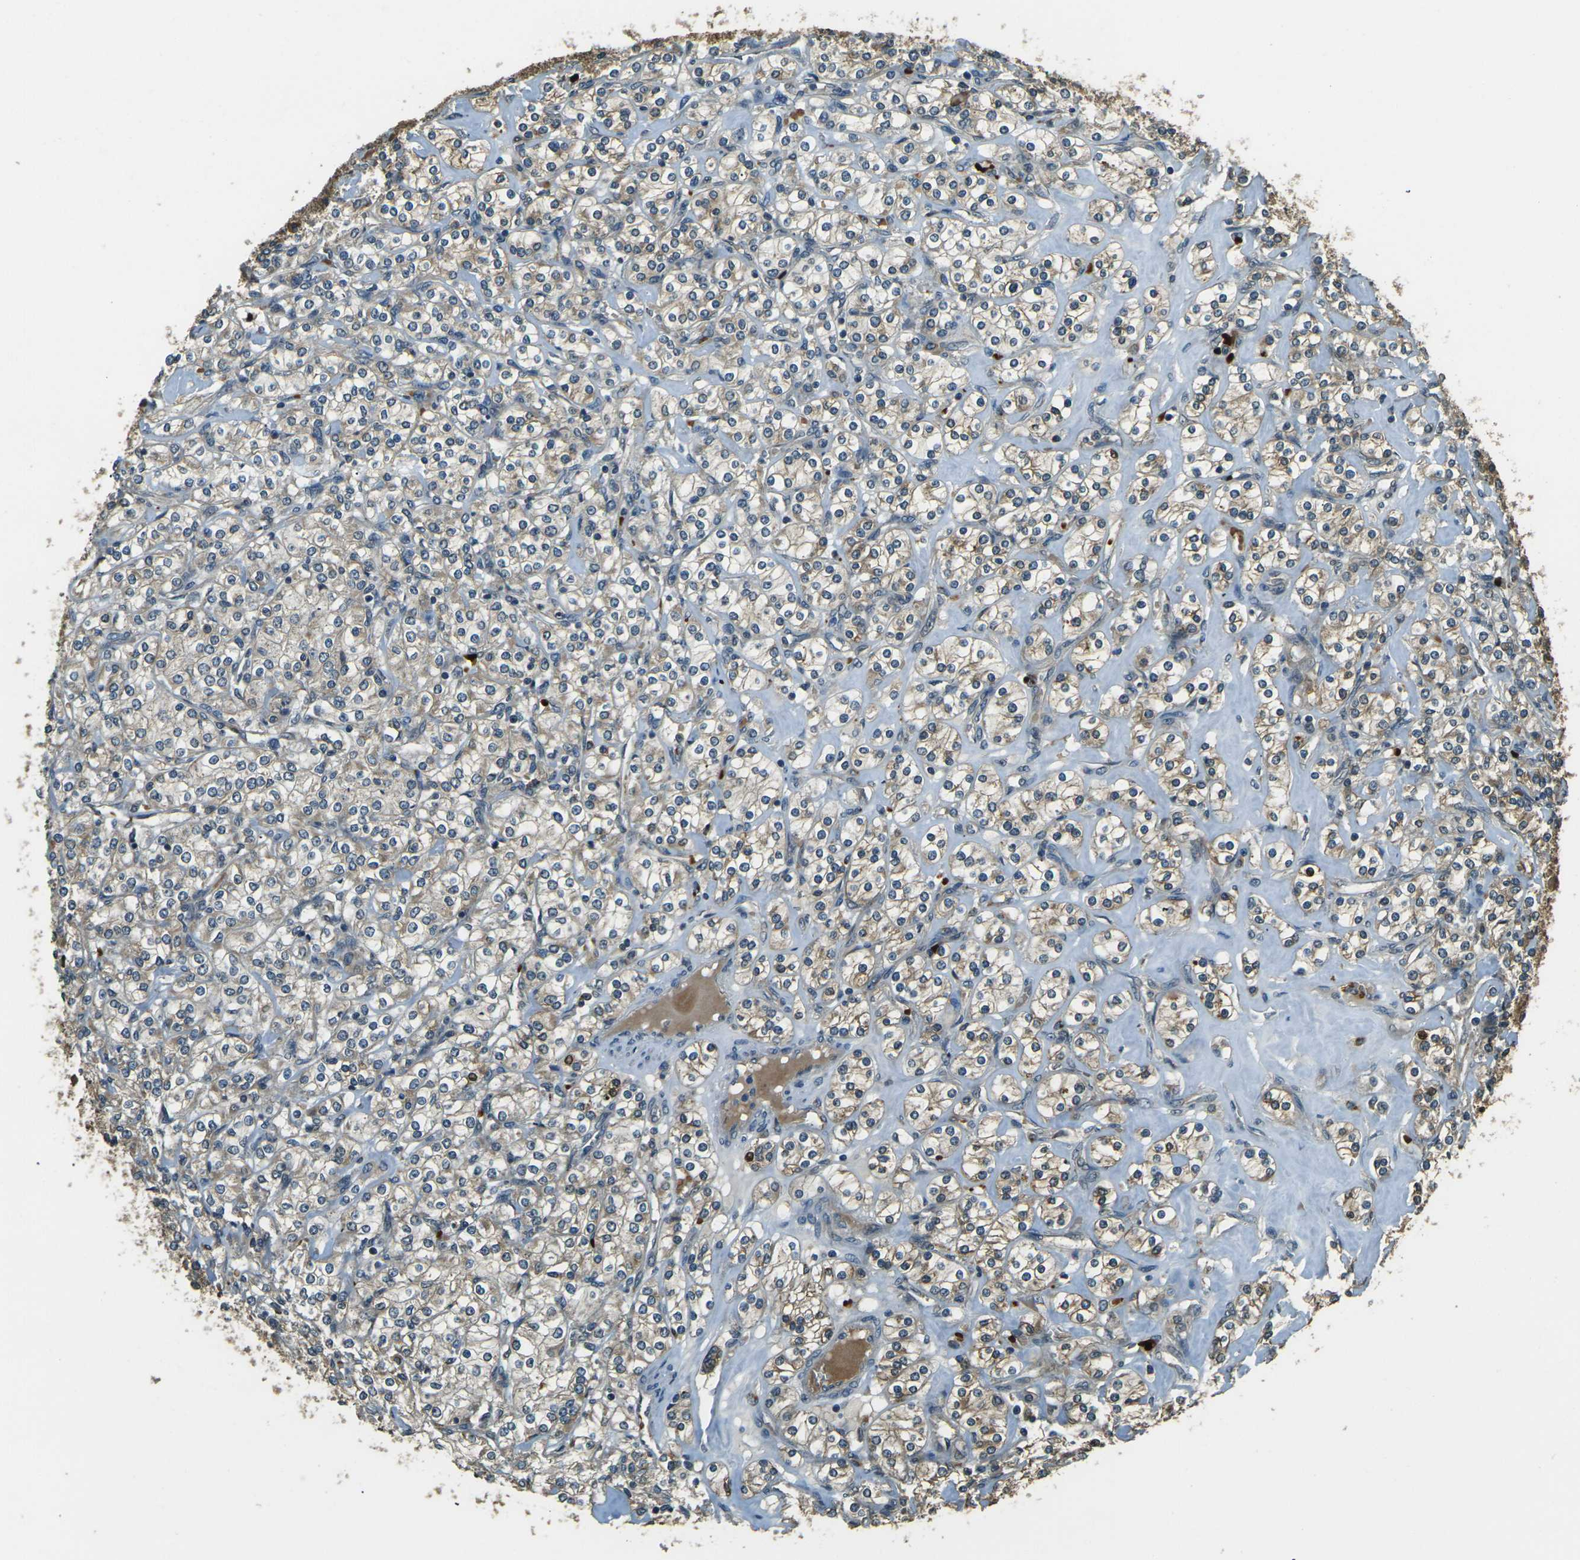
{"staining": {"intensity": "weak", "quantity": ">75%", "location": "cytoplasmic/membranous"}, "tissue": "renal cancer", "cell_type": "Tumor cells", "image_type": "cancer", "snomed": [{"axis": "morphology", "description": "Adenocarcinoma, NOS"}, {"axis": "topography", "description": "Kidney"}], "caption": "Human renal cancer stained with a protein marker displays weak staining in tumor cells.", "gene": "TOR1A", "patient": {"sex": "male", "age": 77}}